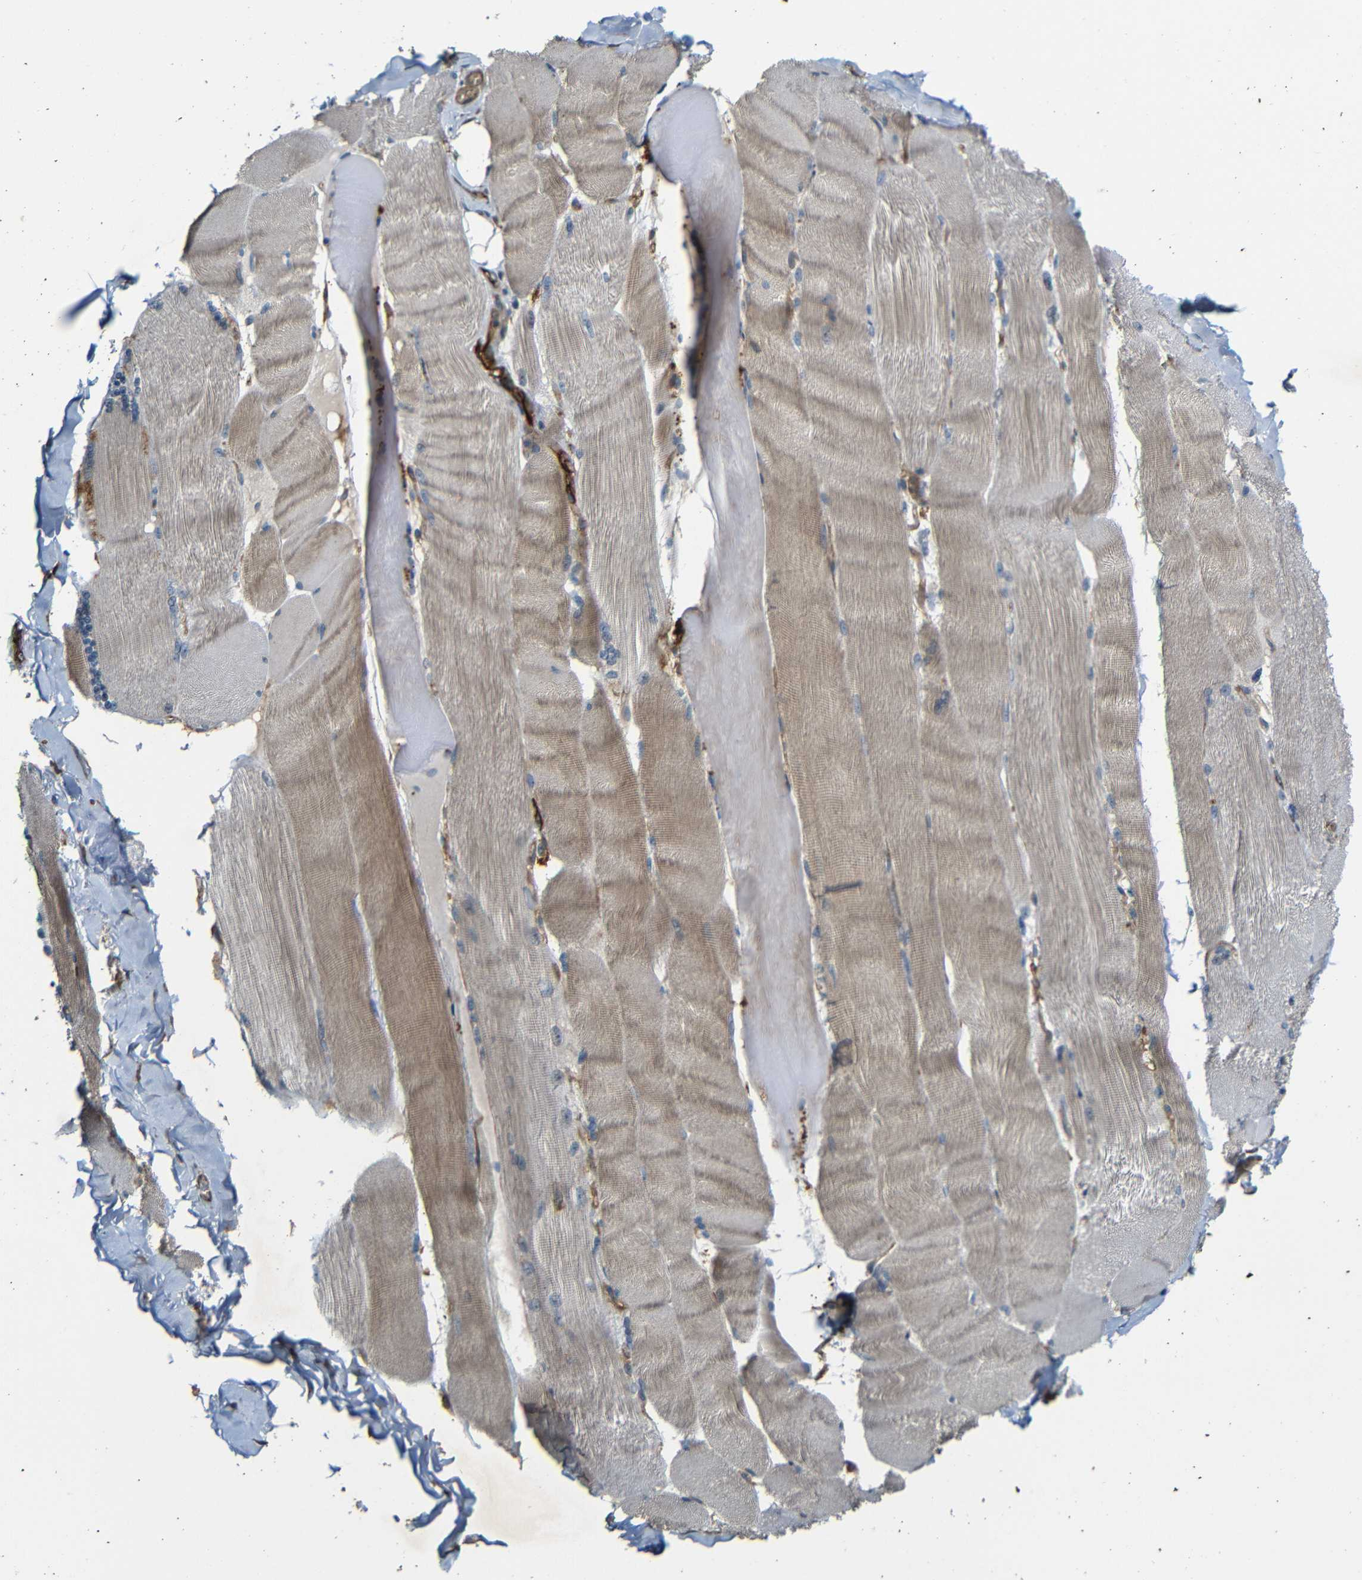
{"staining": {"intensity": "weak", "quantity": ">75%", "location": "cytoplasmic/membranous"}, "tissue": "skeletal muscle", "cell_type": "Myocytes", "image_type": "normal", "snomed": [{"axis": "morphology", "description": "Normal tissue, NOS"}, {"axis": "topography", "description": "Skin"}, {"axis": "topography", "description": "Skeletal muscle"}], "caption": "Immunohistochemistry (IHC) (DAB) staining of normal skeletal muscle shows weak cytoplasmic/membranous protein expression in about >75% of myocytes.", "gene": "RELL1", "patient": {"sex": "male", "age": 83}}